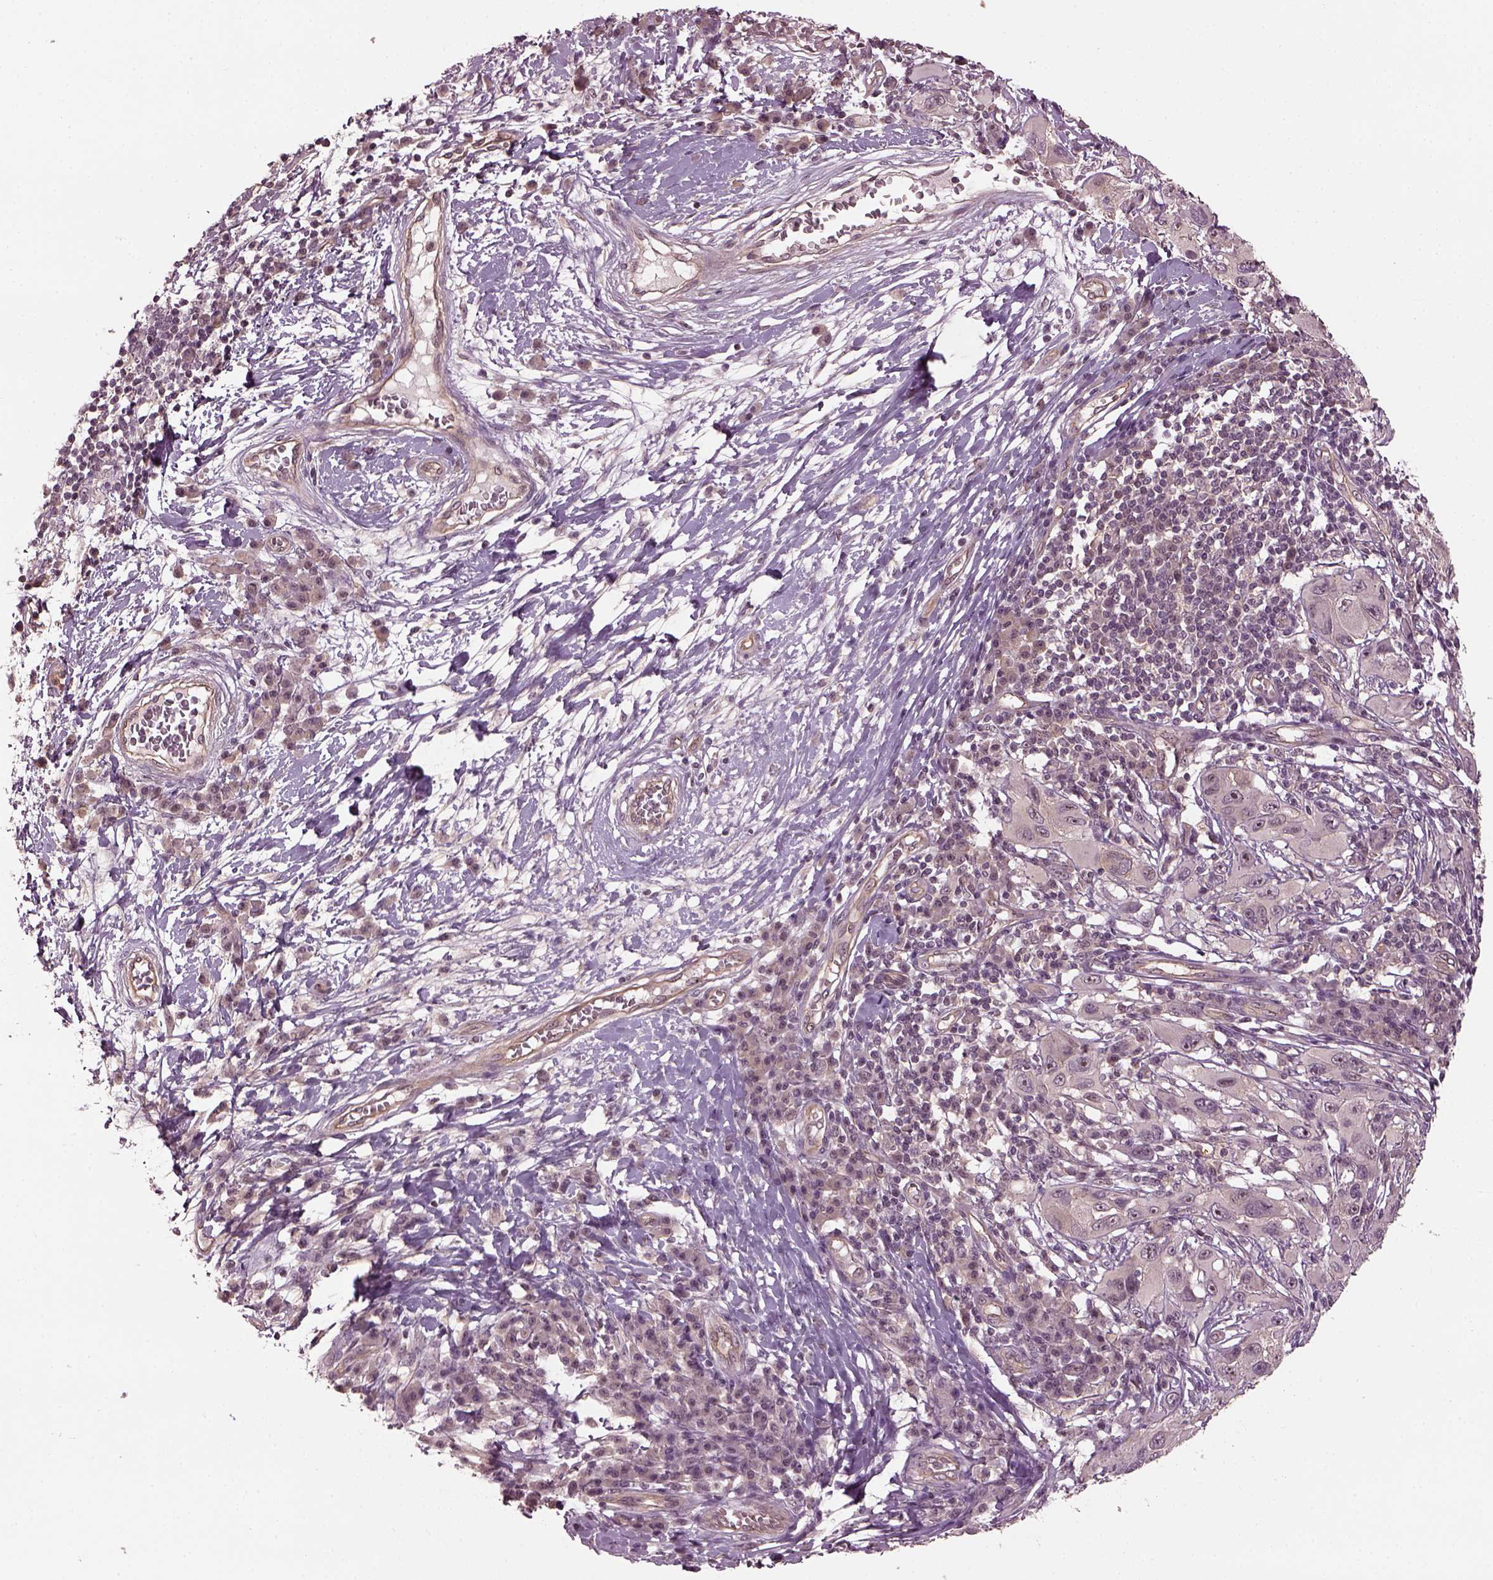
{"staining": {"intensity": "negative", "quantity": "none", "location": "none"}, "tissue": "melanoma", "cell_type": "Tumor cells", "image_type": "cancer", "snomed": [{"axis": "morphology", "description": "Malignant melanoma, NOS"}, {"axis": "topography", "description": "Skin"}], "caption": "The histopathology image shows no staining of tumor cells in malignant melanoma. (Immunohistochemistry, brightfield microscopy, high magnification).", "gene": "GNRH1", "patient": {"sex": "male", "age": 53}}